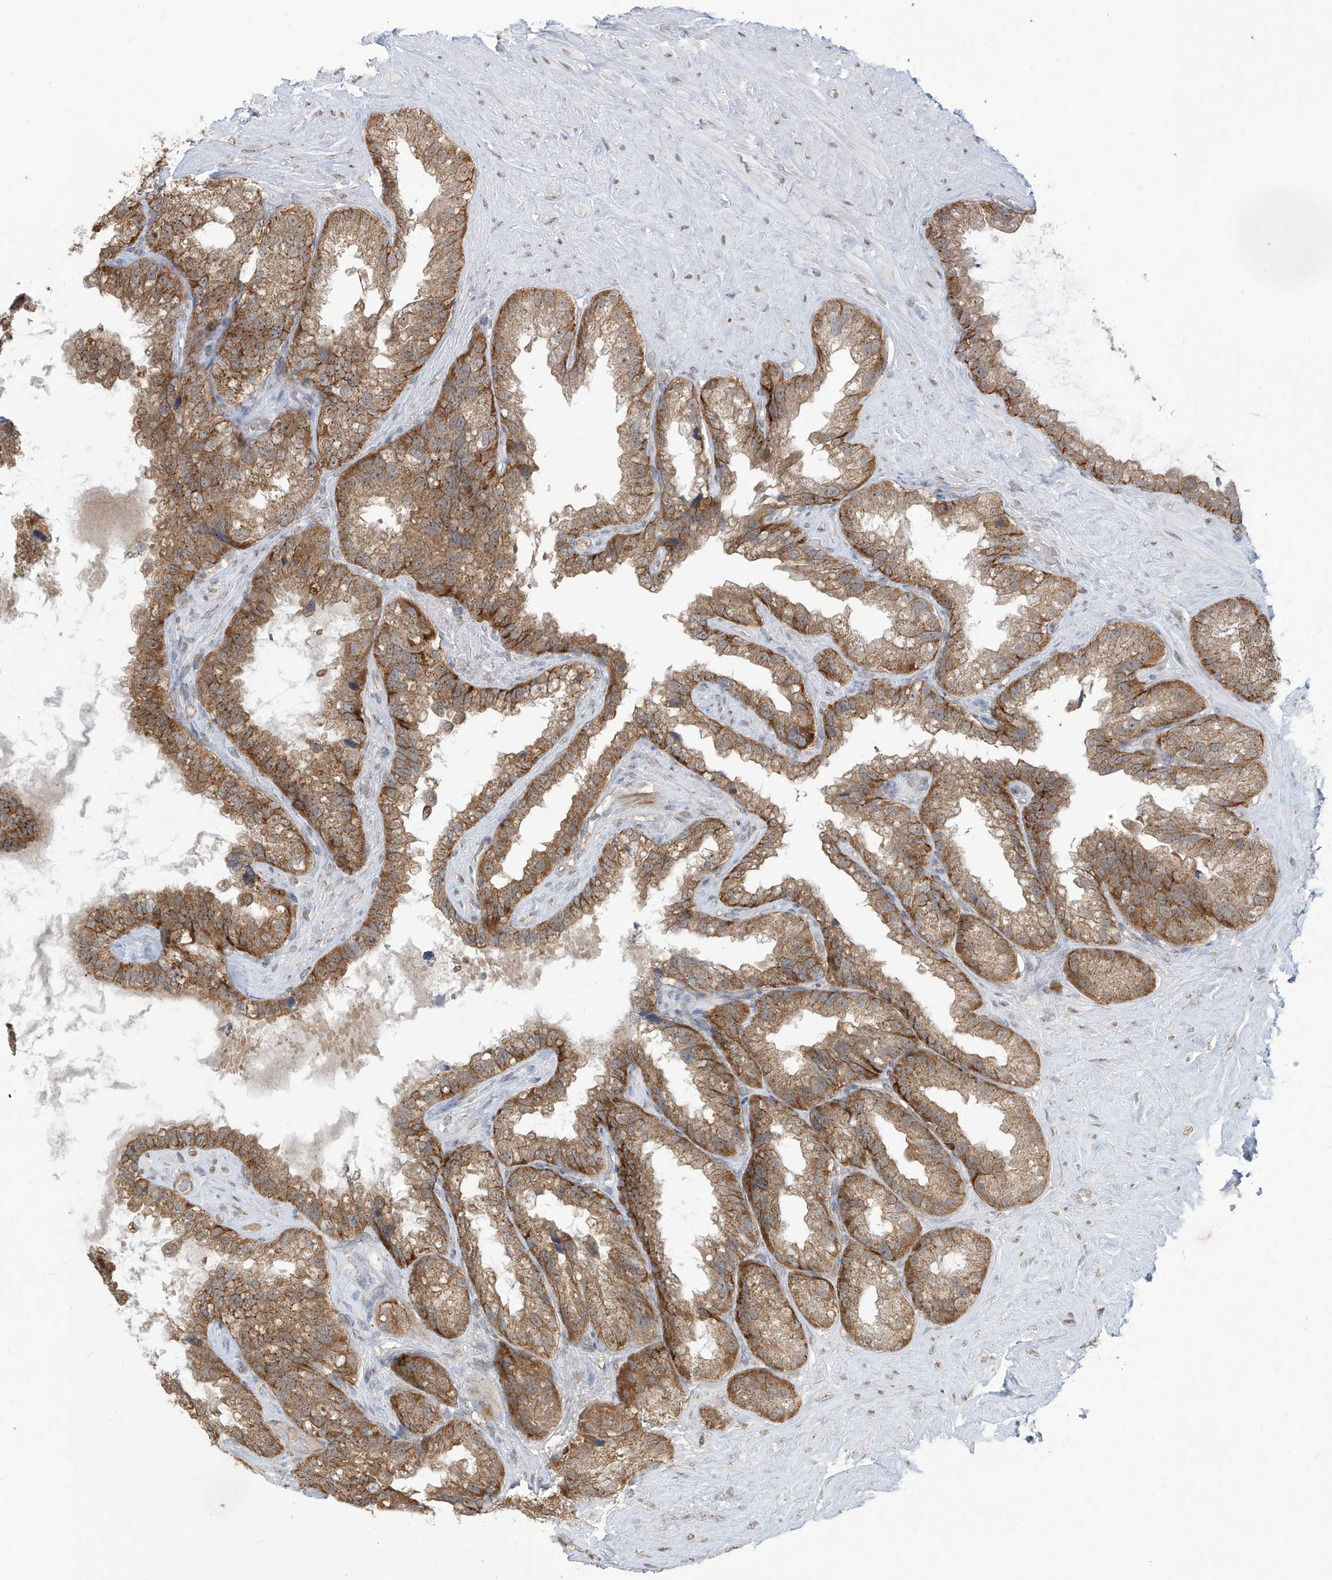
{"staining": {"intensity": "strong", "quantity": ">75%", "location": "cytoplasmic/membranous"}, "tissue": "seminal vesicle", "cell_type": "Glandular cells", "image_type": "normal", "snomed": [{"axis": "morphology", "description": "Normal tissue, NOS"}, {"axis": "topography", "description": "Seminal veicle"}], "caption": "Strong cytoplasmic/membranous positivity is seen in approximately >75% of glandular cells in normal seminal vesicle.", "gene": "KIAA1522", "patient": {"sex": "male", "age": 80}}